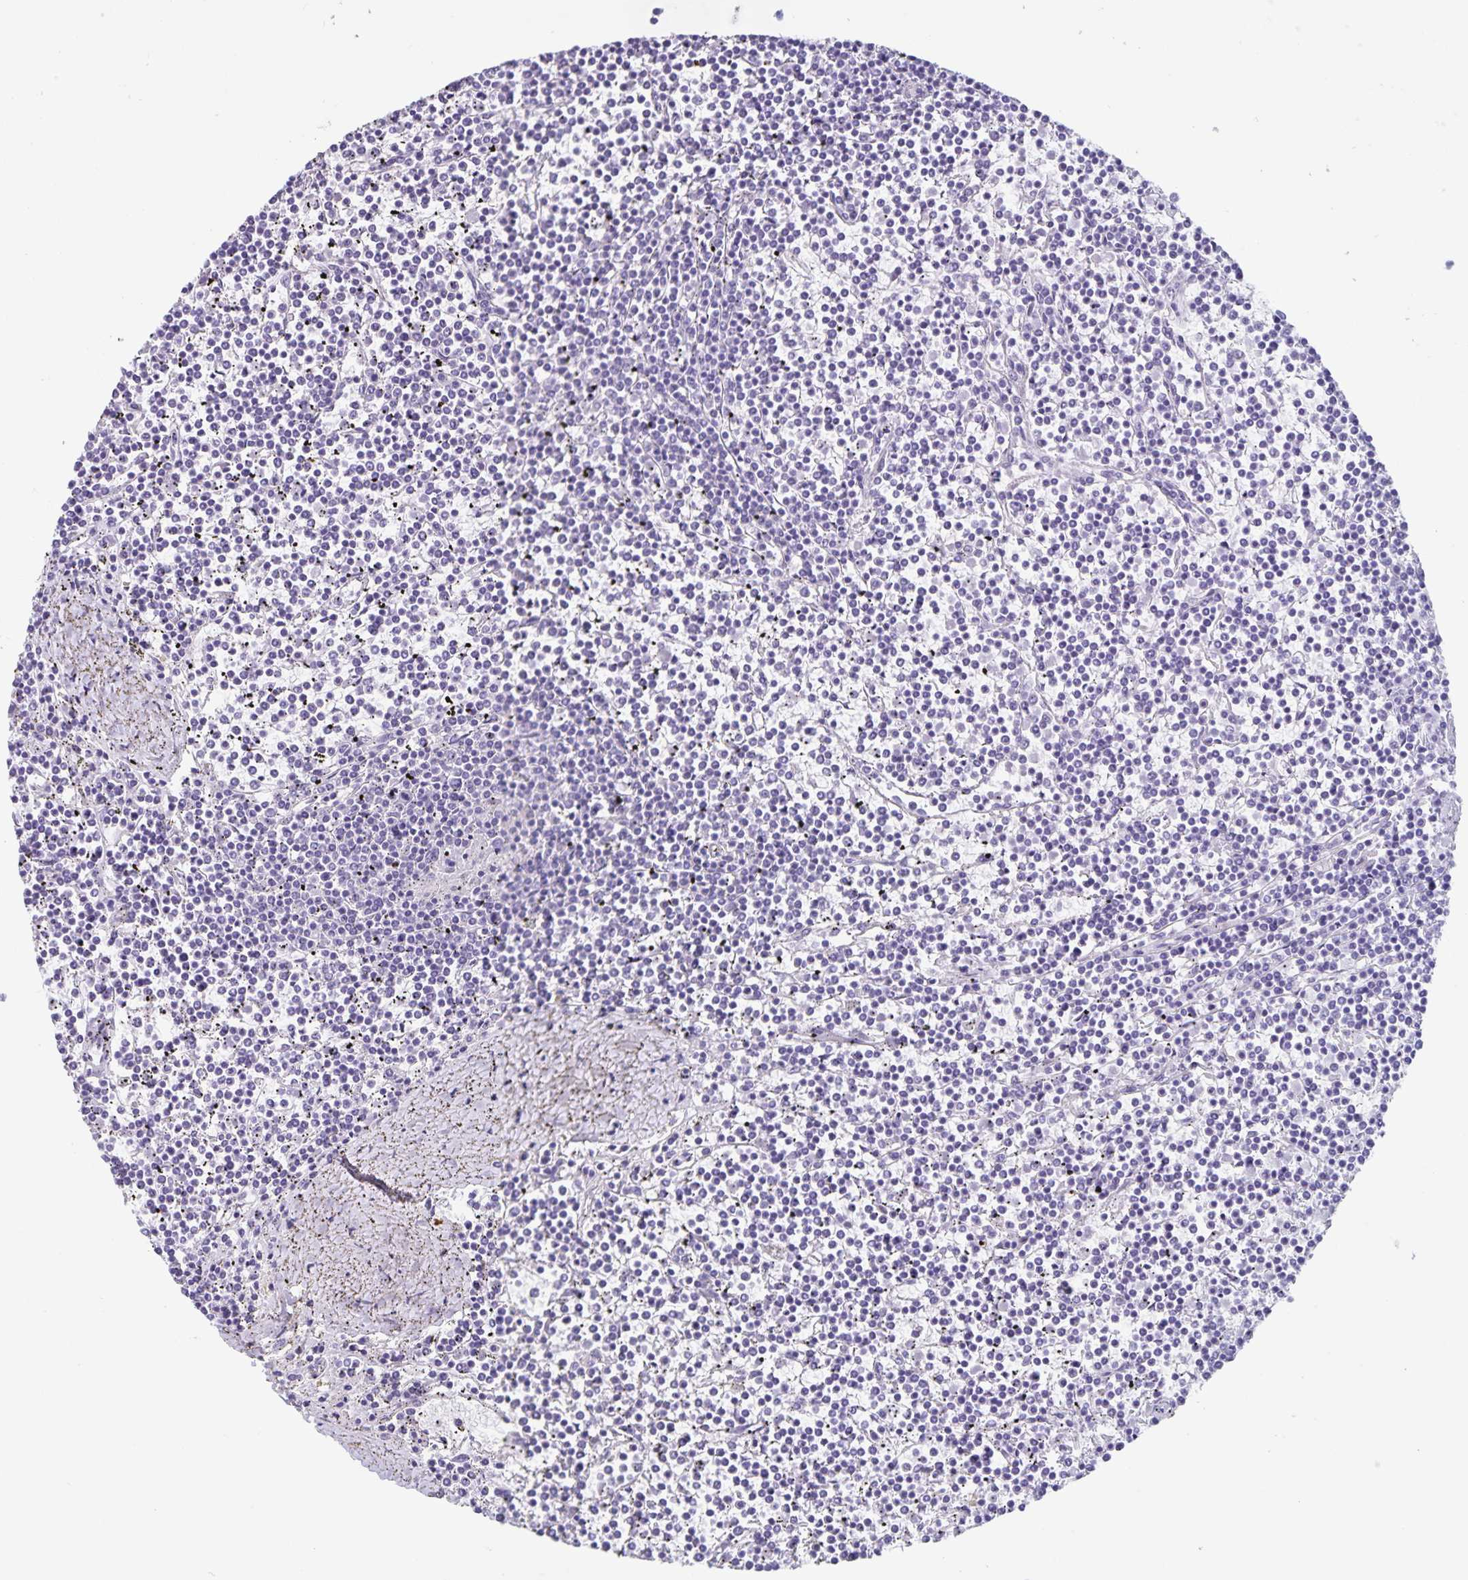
{"staining": {"intensity": "negative", "quantity": "none", "location": "none"}, "tissue": "lymphoma", "cell_type": "Tumor cells", "image_type": "cancer", "snomed": [{"axis": "morphology", "description": "Malignant lymphoma, non-Hodgkin's type, Low grade"}, {"axis": "topography", "description": "Spleen"}], "caption": "Immunohistochemistry (IHC) photomicrograph of neoplastic tissue: lymphoma stained with DAB (3,3'-diaminobenzidine) demonstrates no significant protein staining in tumor cells.", "gene": "C11orf42", "patient": {"sex": "female", "age": 19}}